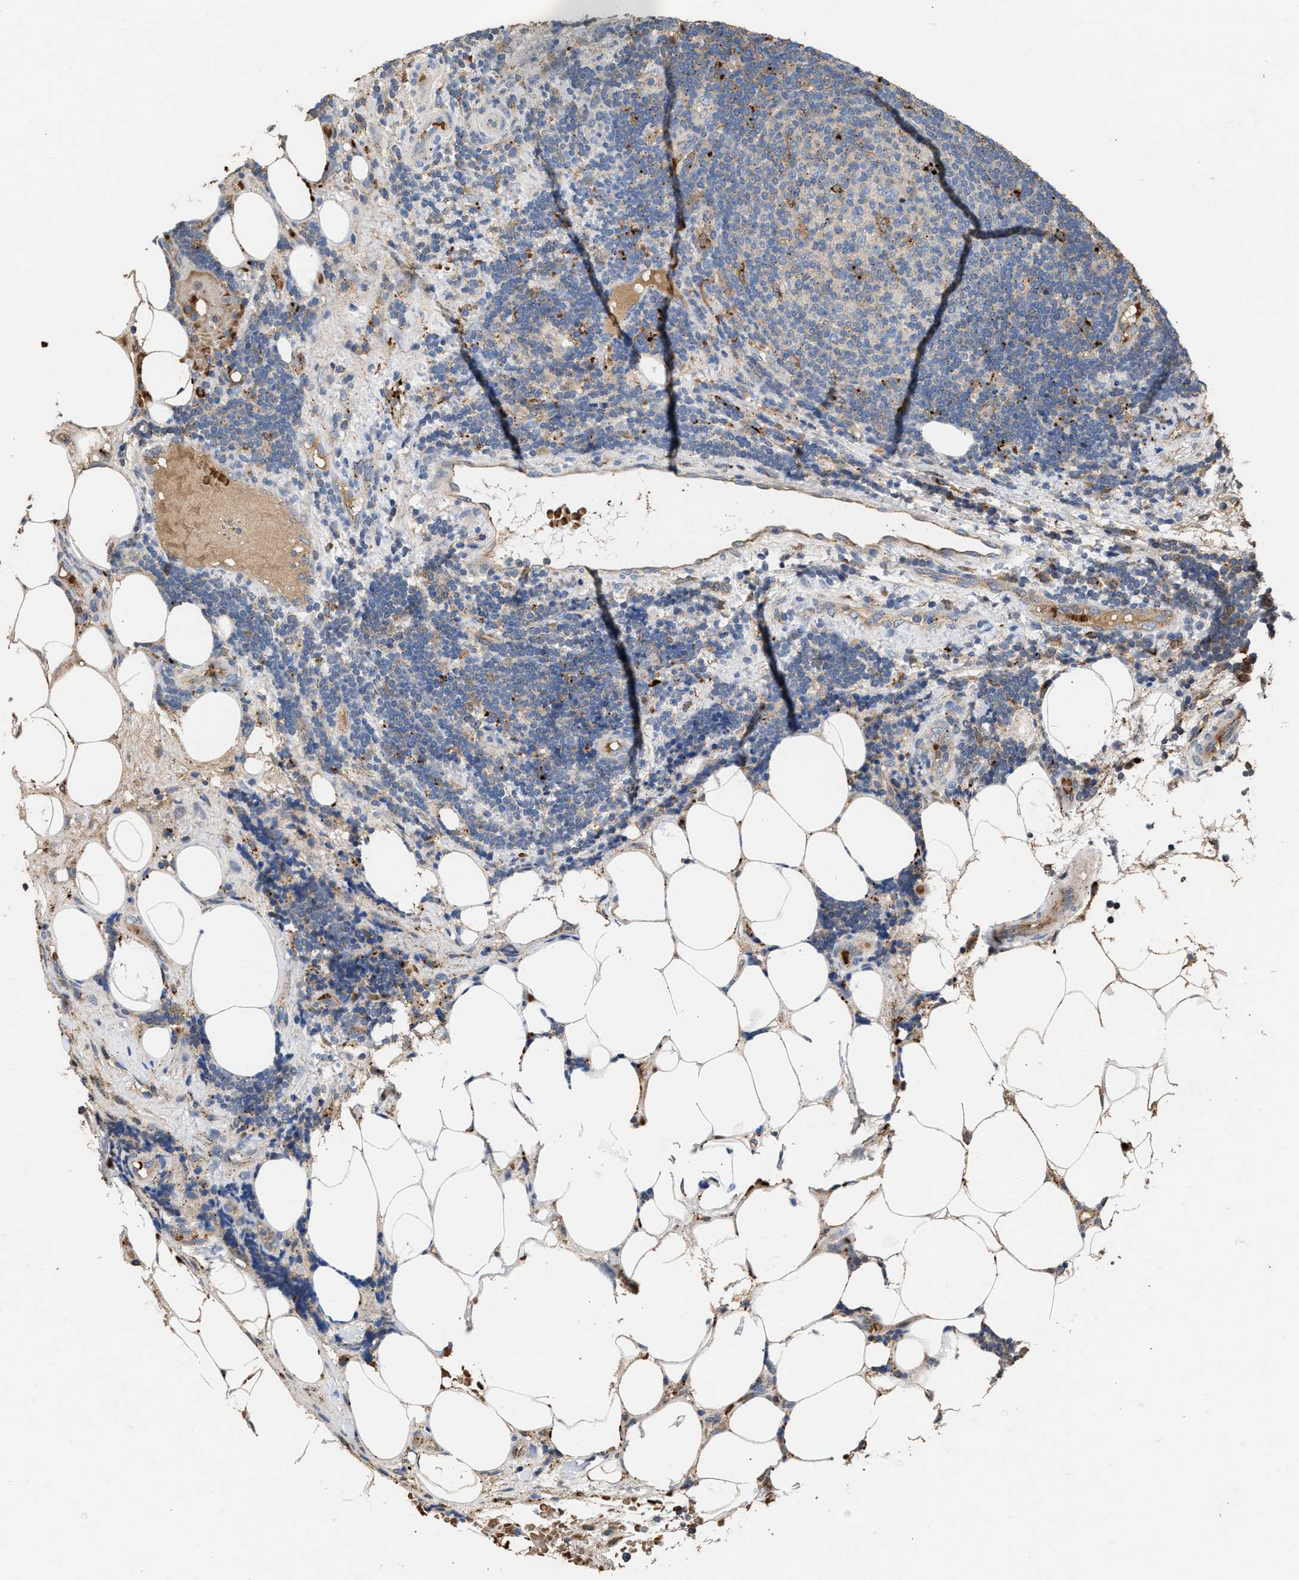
{"staining": {"intensity": "negative", "quantity": "none", "location": "none"}, "tissue": "lymphoma", "cell_type": "Tumor cells", "image_type": "cancer", "snomed": [{"axis": "morphology", "description": "Malignant lymphoma, non-Hodgkin's type, Low grade"}, {"axis": "topography", "description": "Lymph node"}], "caption": "This is an immunohistochemistry (IHC) histopathology image of human lymphoma. There is no expression in tumor cells.", "gene": "ELMO3", "patient": {"sex": "male", "age": 83}}